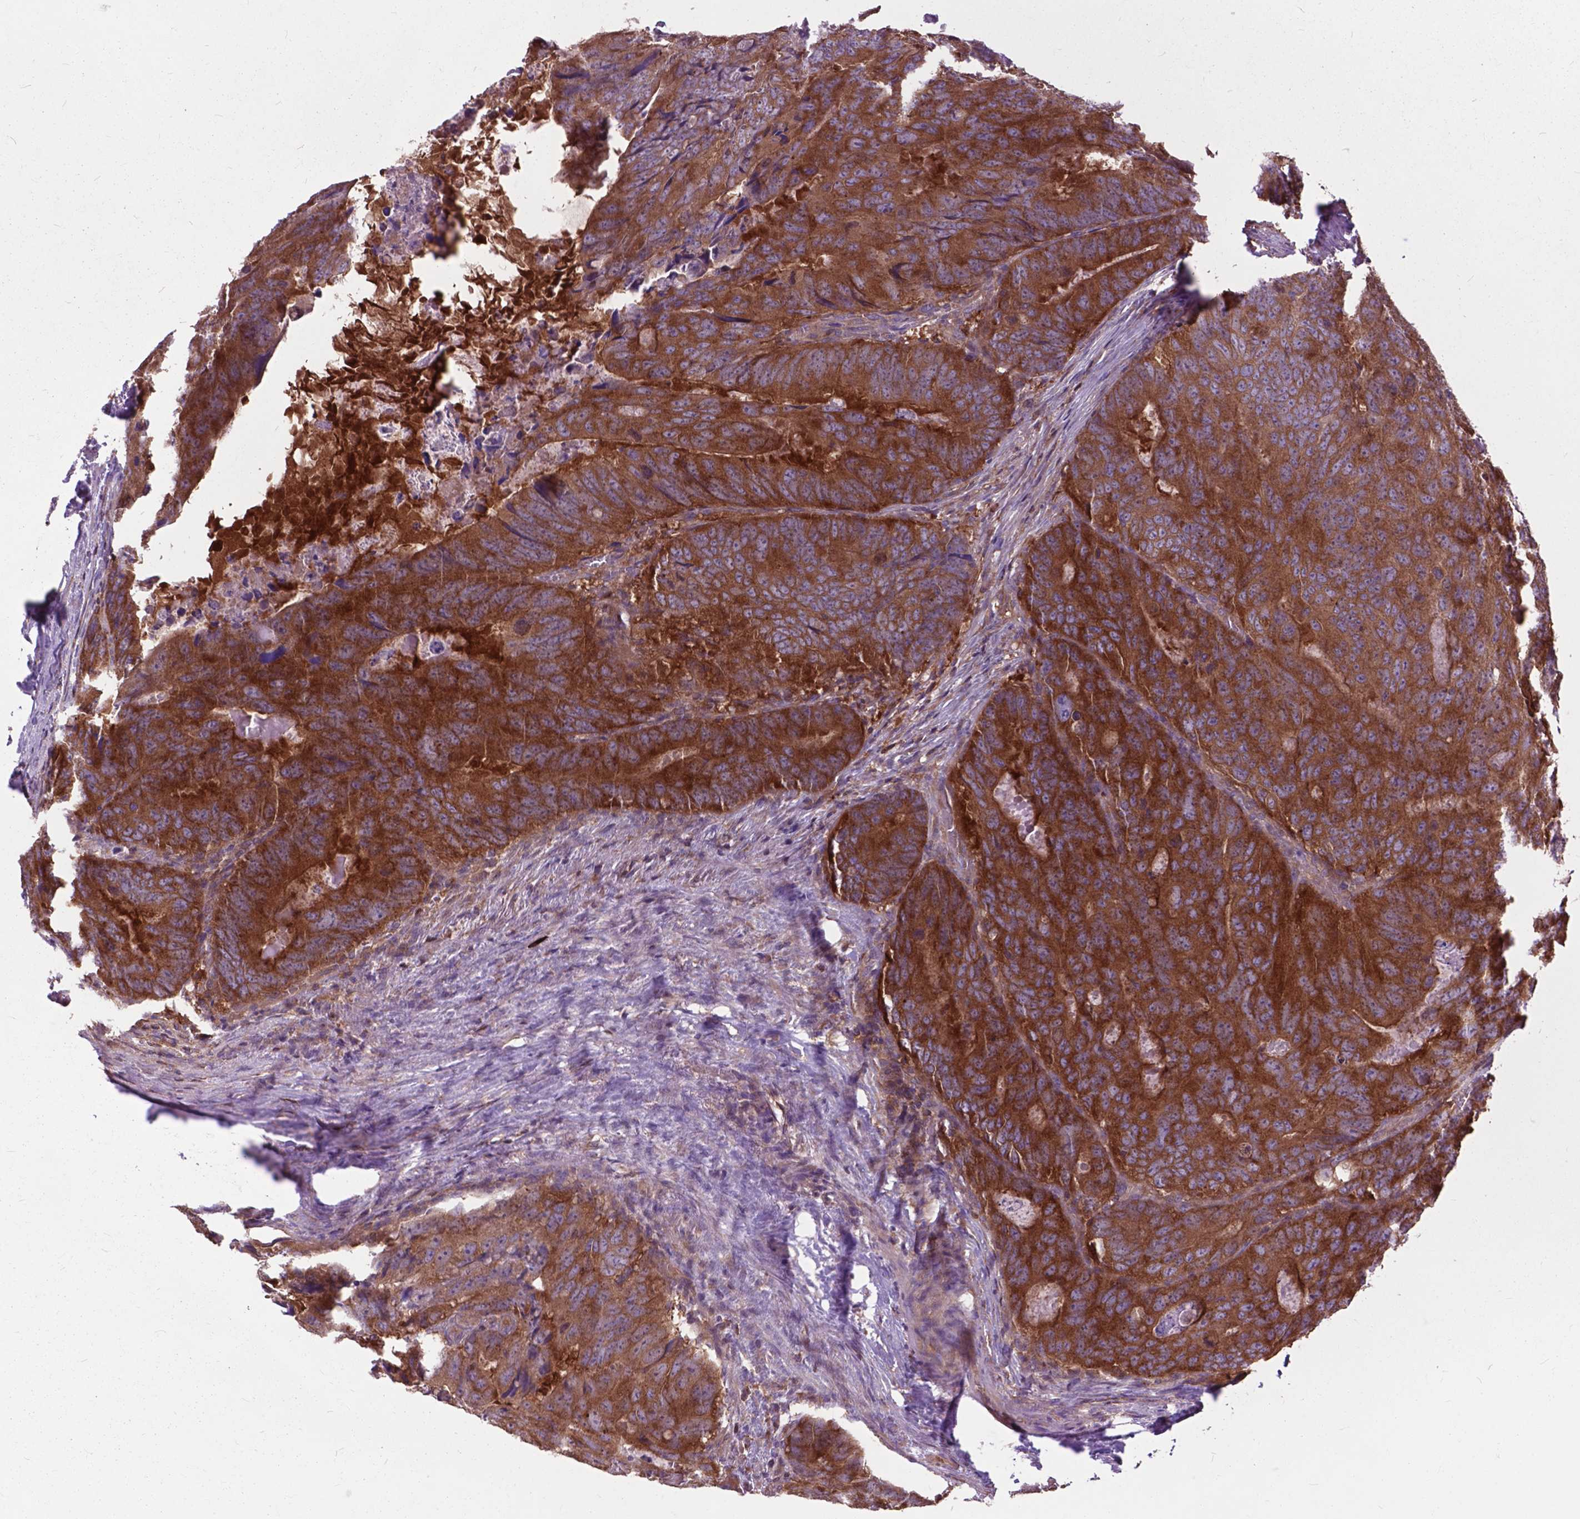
{"staining": {"intensity": "strong", "quantity": ">75%", "location": "cytoplasmic/membranous"}, "tissue": "colorectal cancer", "cell_type": "Tumor cells", "image_type": "cancer", "snomed": [{"axis": "morphology", "description": "Adenocarcinoma, NOS"}, {"axis": "topography", "description": "Colon"}], "caption": "DAB immunohistochemical staining of human adenocarcinoma (colorectal) reveals strong cytoplasmic/membranous protein positivity in approximately >75% of tumor cells.", "gene": "ARAF", "patient": {"sex": "male", "age": 79}}